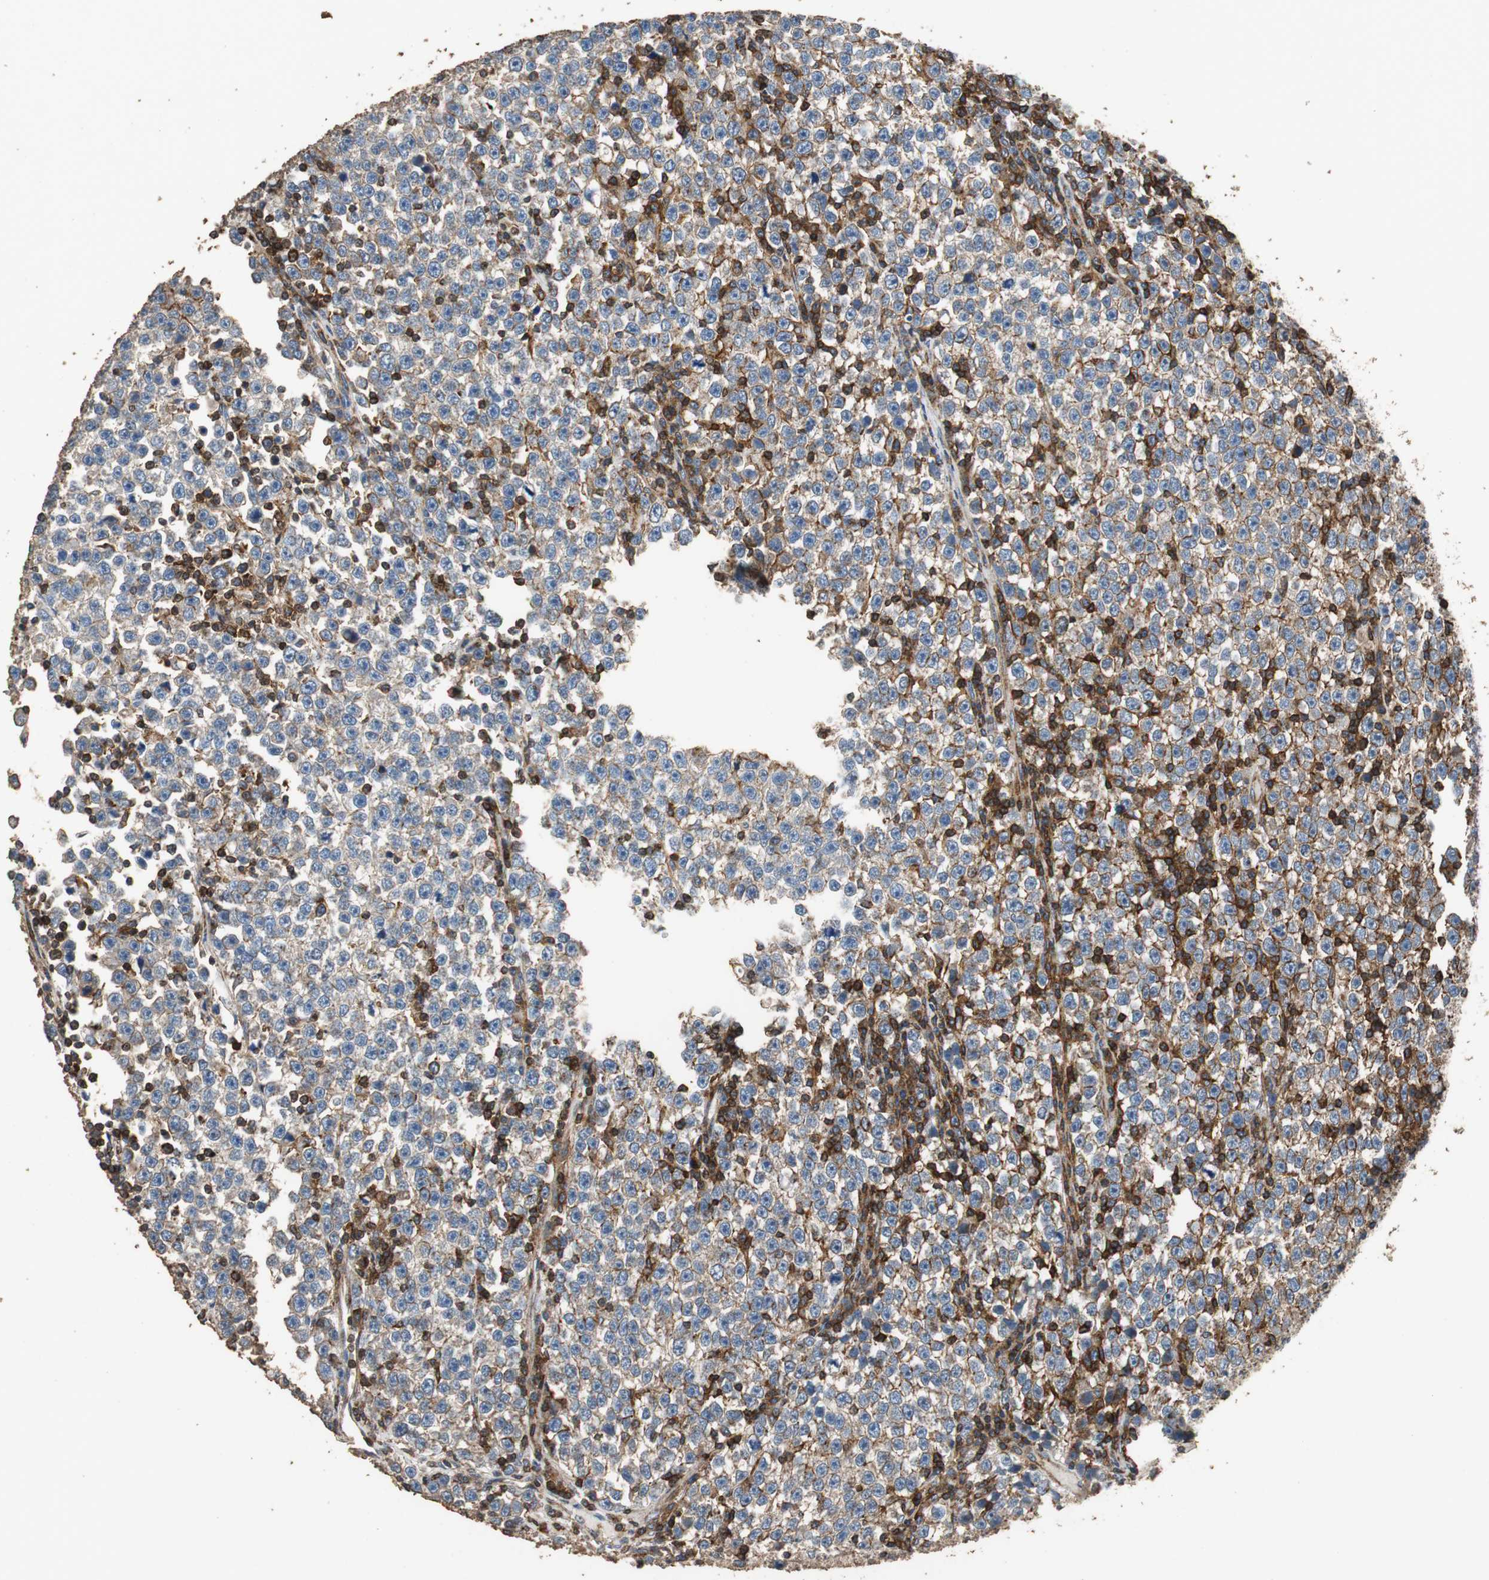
{"staining": {"intensity": "moderate", "quantity": ">75%", "location": "cytoplasmic/membranous"}, "tissue": "testis cancer", "cell_type": "Tumor cells", "image_type": "cancer", "snomed": [{"axis": "morphology", "description": "Seminoma, NOS"}, {"axis": "topography", "description": "Testis"}], "caption": "Seminoma (testis) tissue exhibits moderate cytoplasmic/membranous staining in approximately >75% of tumor cells Immunohistochemistry stains the protein of interest in brown and the nuclei are stained blue.", "gene": "PRKRA", "patient": {"sex": "male", "age": 43}}